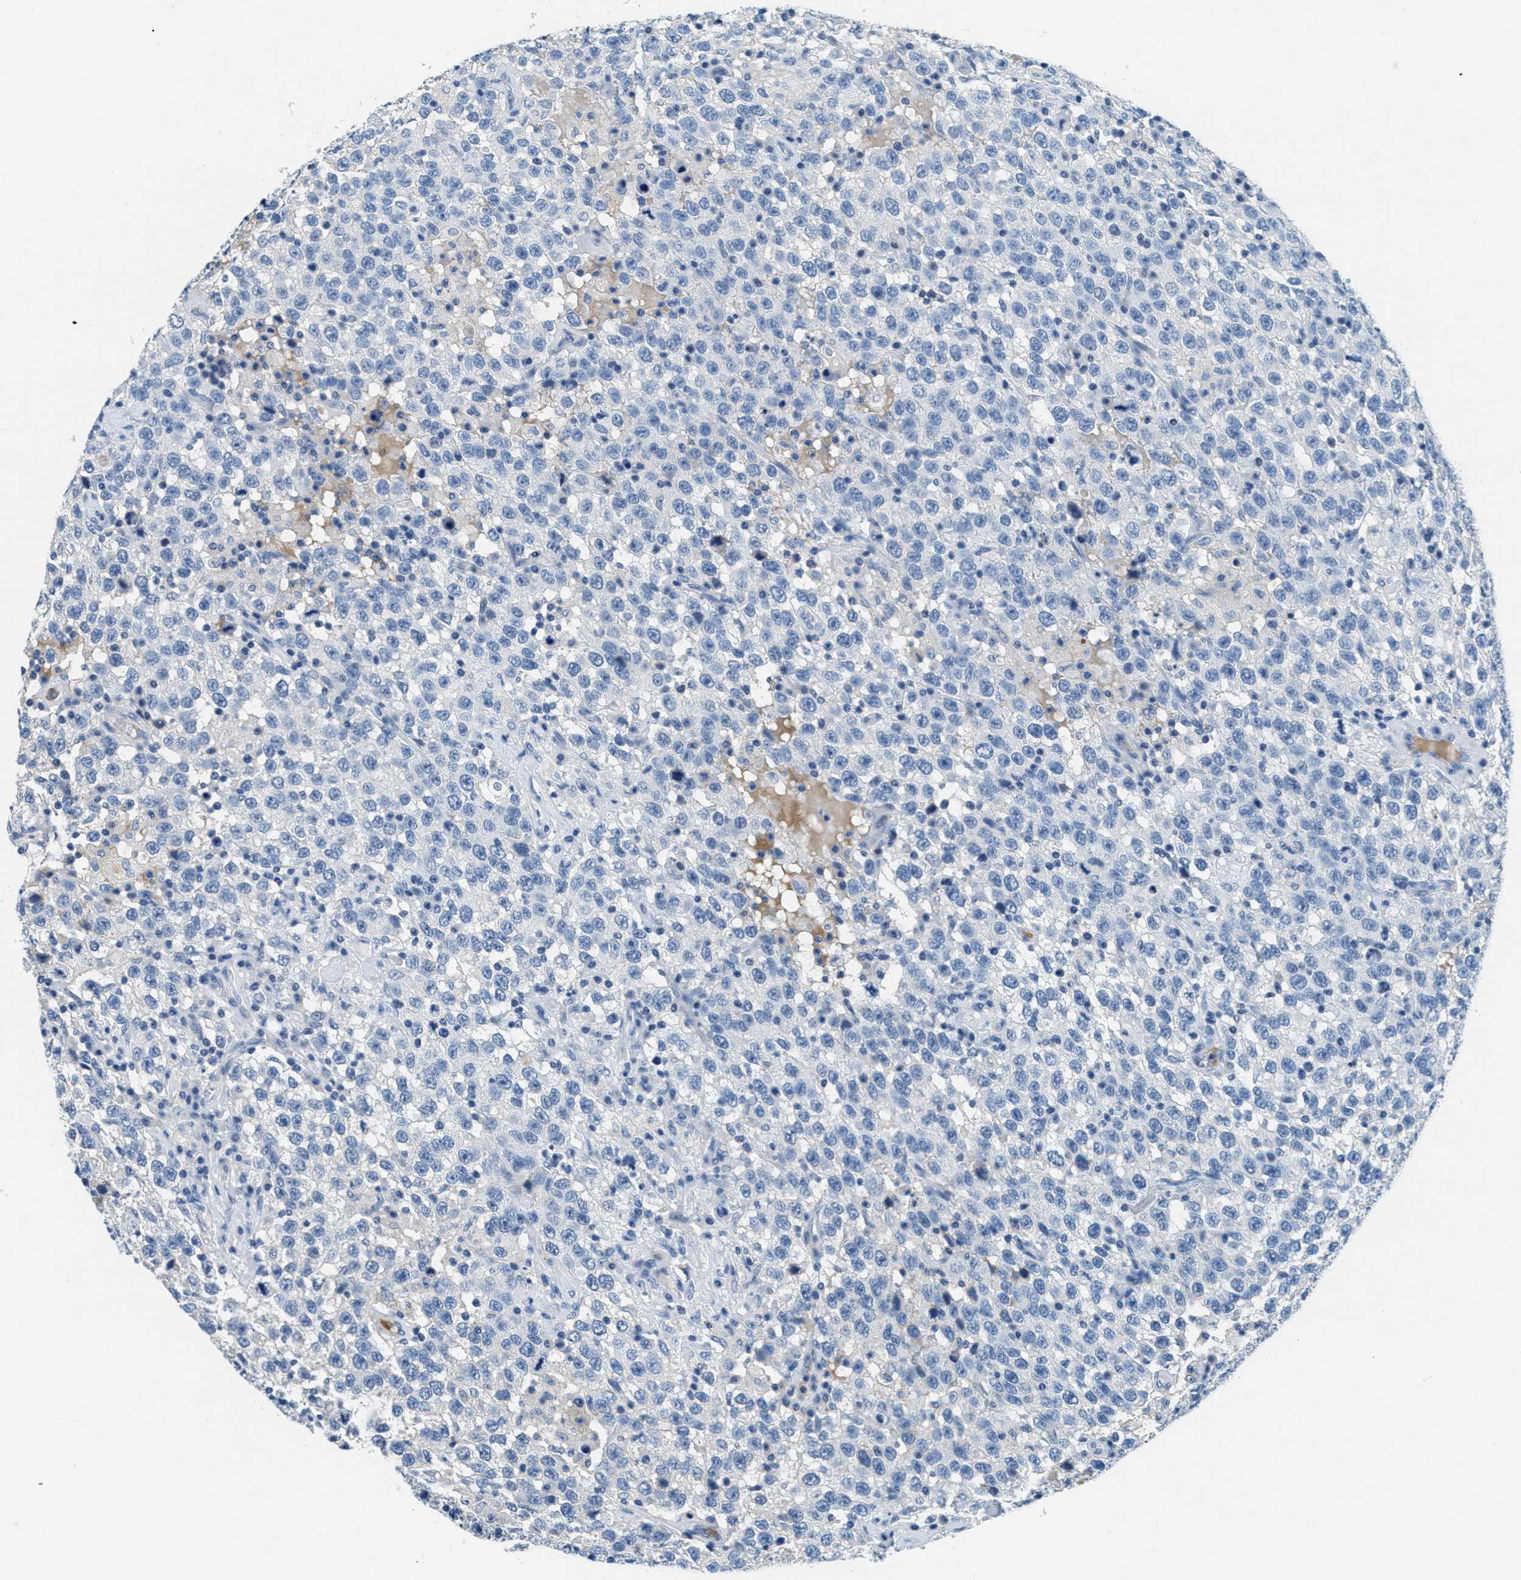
{"staining": {"intensity": "negative", "quantity": "none", "location": "none"}, "tissue": "testis cancer", "cell_type": "Tumor cells", "image_type": "cancer", "snomed": [{"axis": "morphology", "description": "Seminoma, NOS"}, {"axis": "topography", "description": "Testis"}], "caption": "High power microscopy image of an immunohistochemistry (IHC) micrograph of testis cancer, revealing no significant positivity in tumor cells.", "gene": "A2M", "patient": {"sex": "male", "age": 41}}